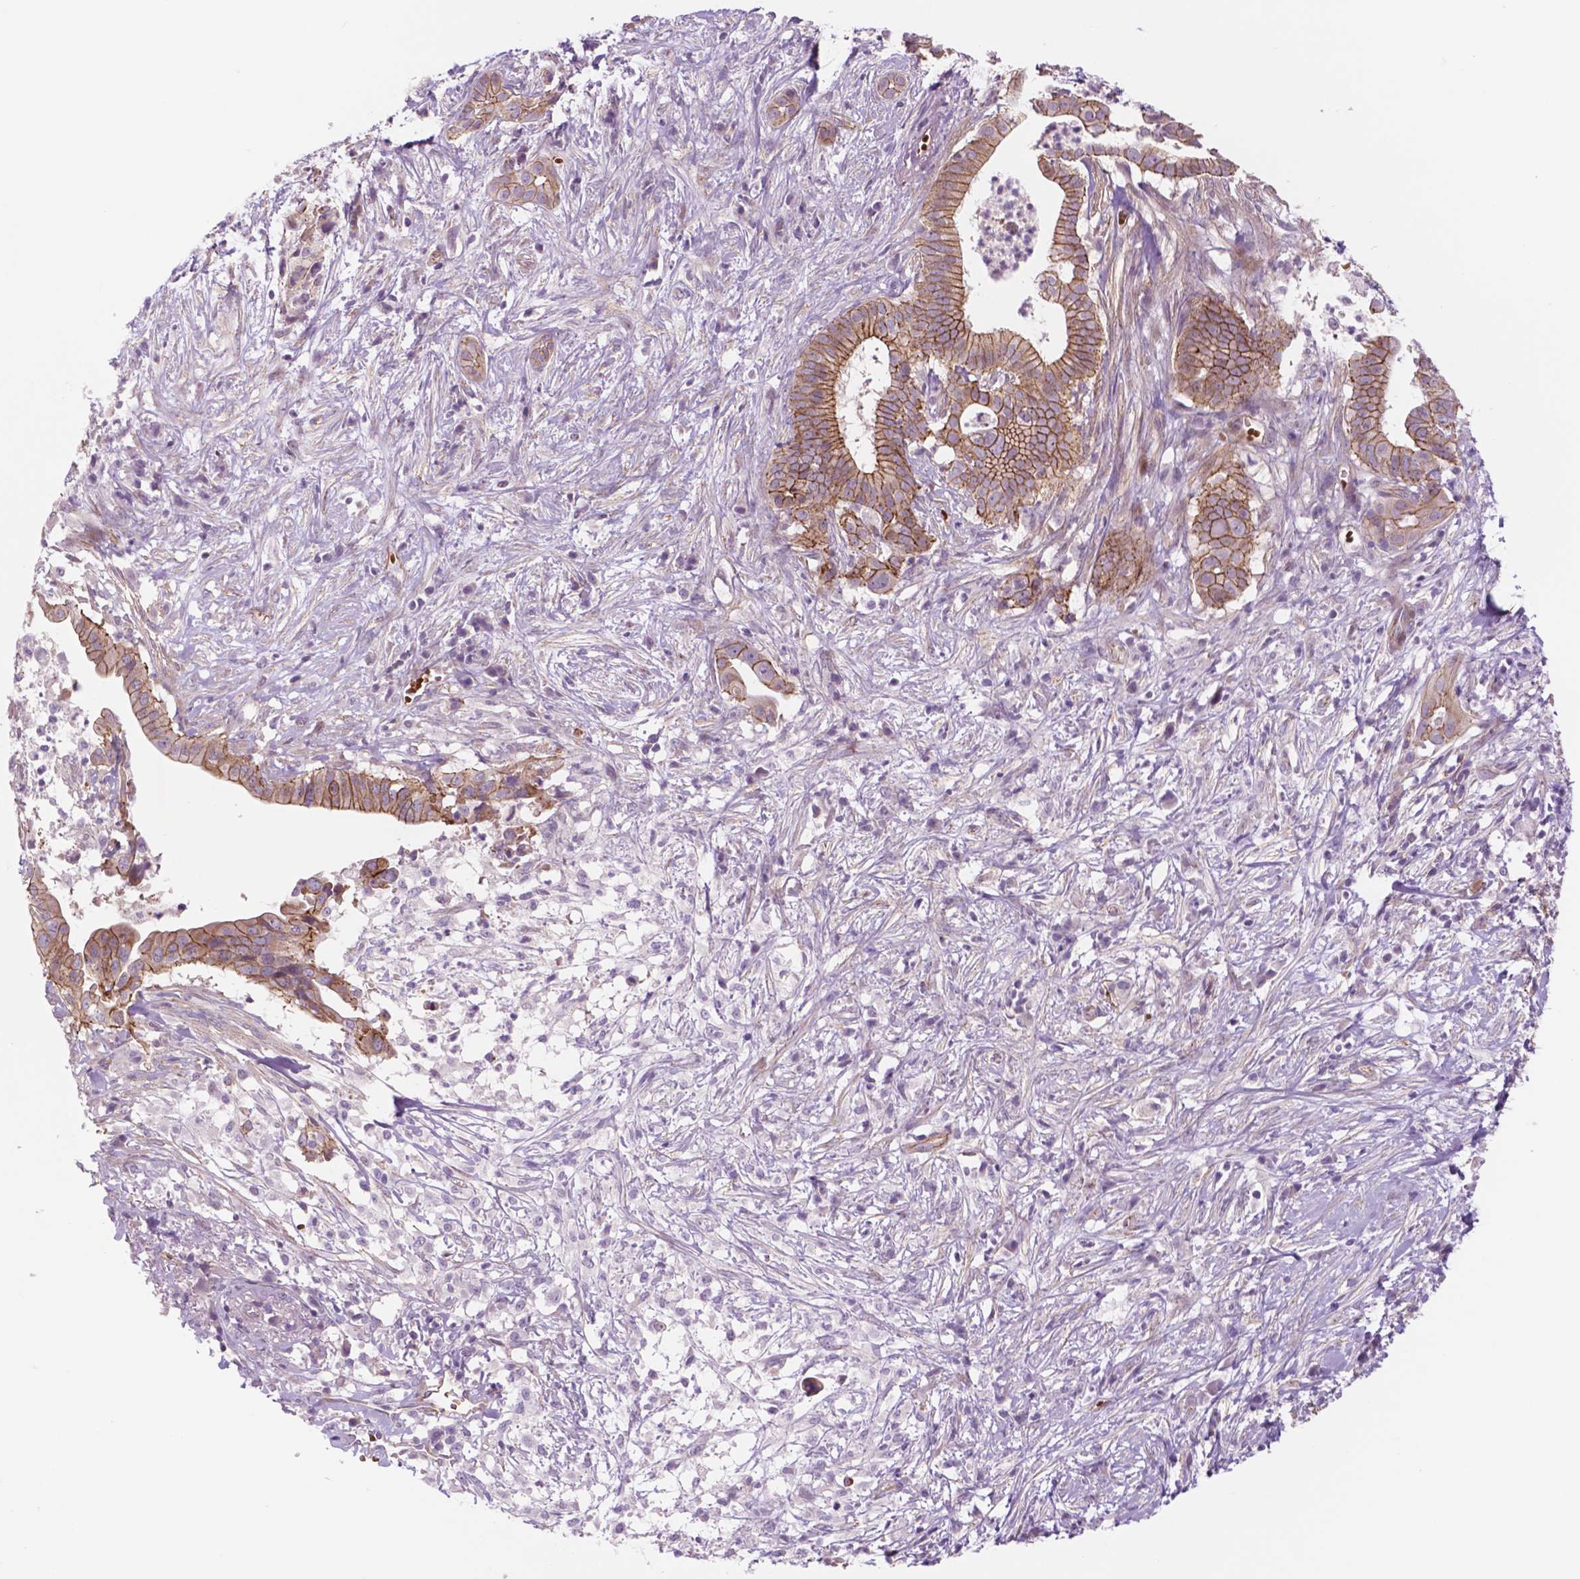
{"staining": {"intensity": "moderate", "quantity": ">75%", "location": "cytoplasmic/membranous"}, "tissue": "pancreatic cancer", "cell_type": "Tumor cells", "image_type": "cancer", "snomed": [{"axis": "morphology", "description": "Adenocarcinoma, NOS"}, {"axis": "topography", "description": "Pancreas"}], "caption": "A medium amount of moderate cytoplasmic/membranous staining is identified in about >75% of tumor cells in adenocarcinoma (pancreatic) tissue. (IHC, brightfield microscopy, high magnification).", "gene": "RND3", "patient": {"sex": "male", "age": 61}}